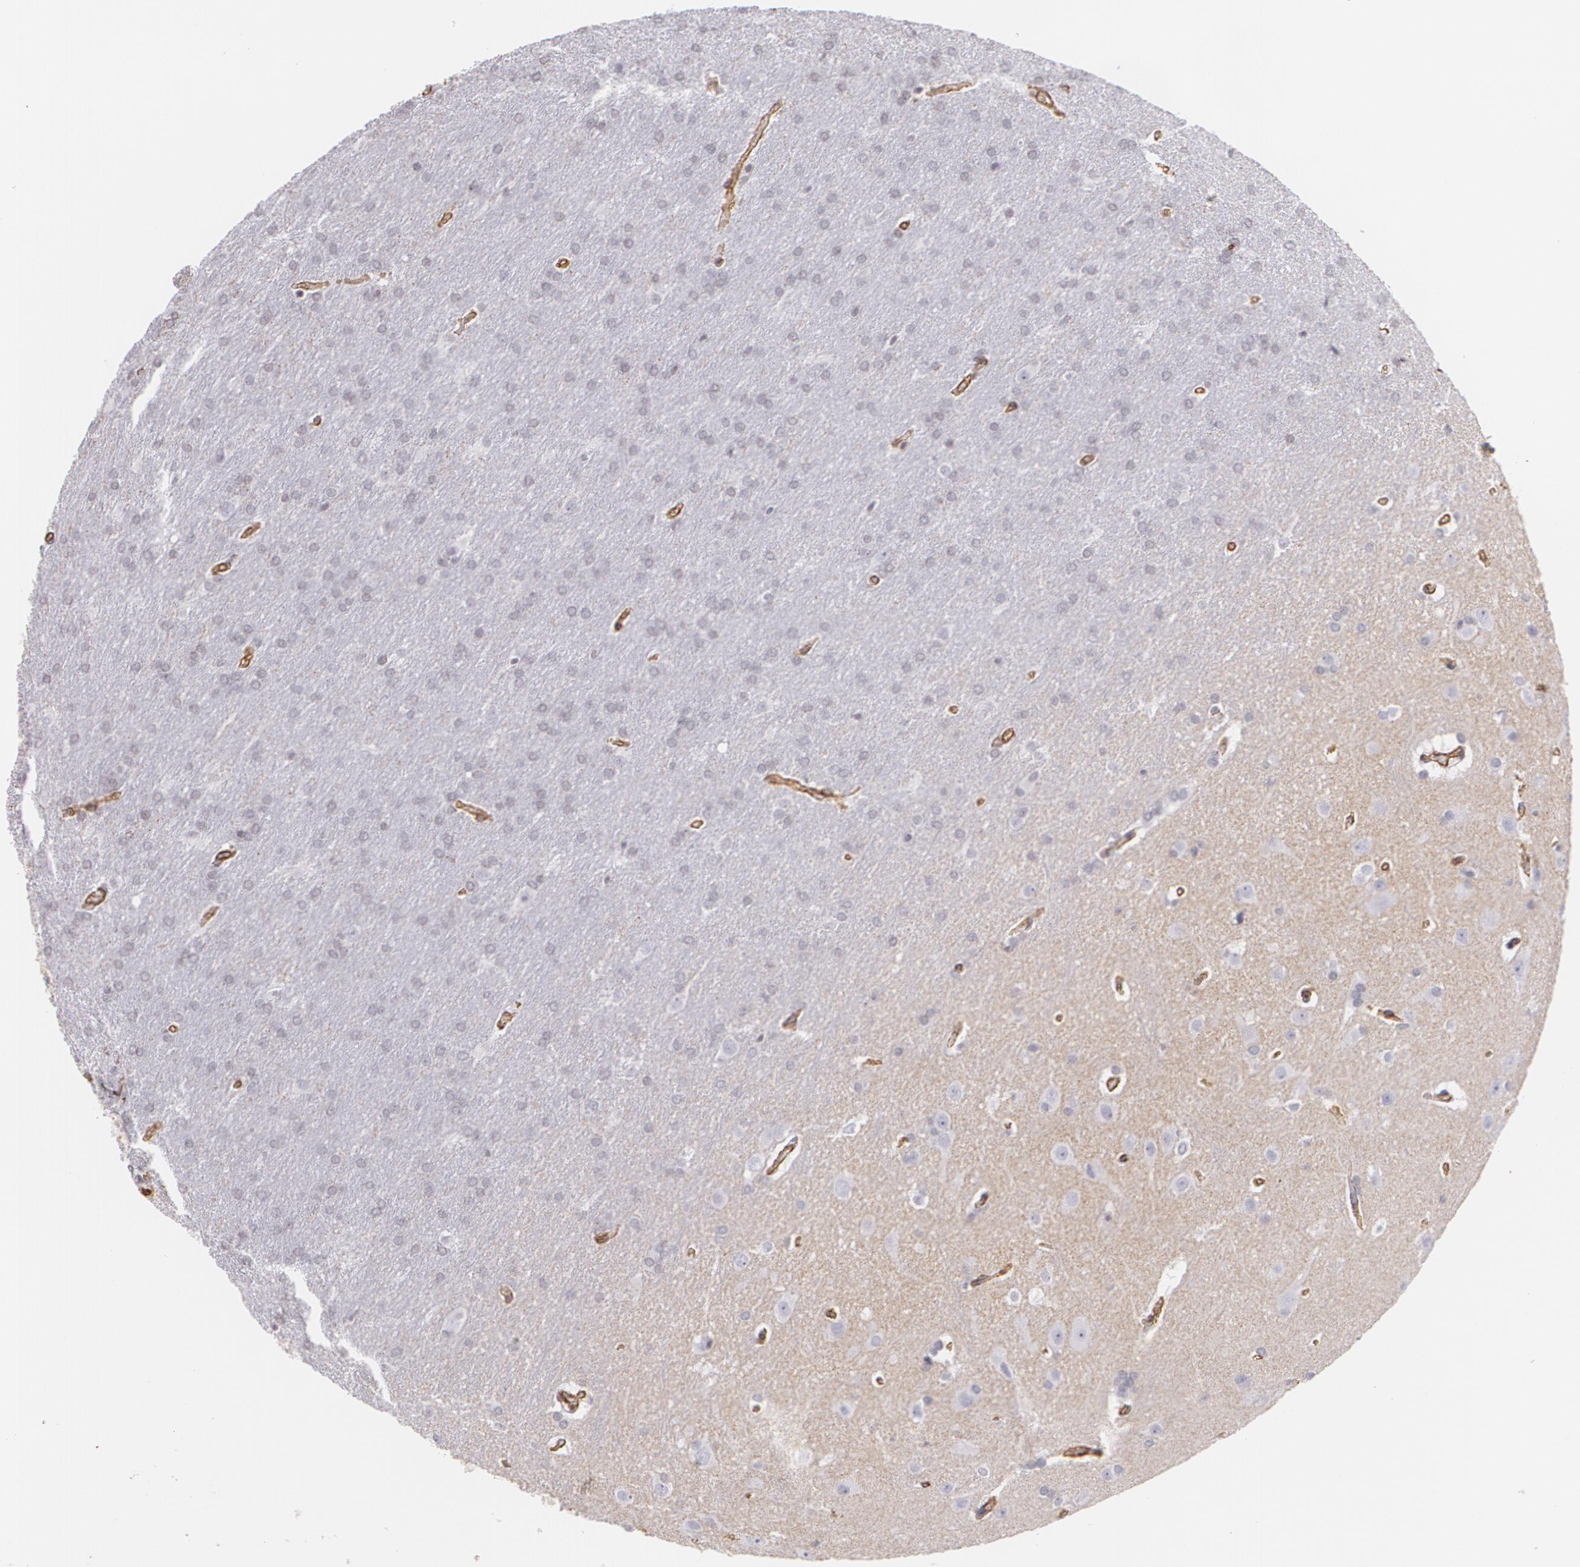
{"staining": {"intensity": "negative", "quantity": "none", "location": "none"}, "tissue": "glioma", "cell_type": "Tumor cells", "image_type": "cancer", "snomed": [{"axis": "morphology", "description": "Glioma, malignant, Low grade"}, {"axis": "topography", "description": "Brain"}], "caption": "IHC photomicrograph of neoplastic tissue: human glioma stained with DAB shows no significant protein expression in tumor cells.", "gene": "VAMP1", "patient": {"sex": "female", "age": 32}}